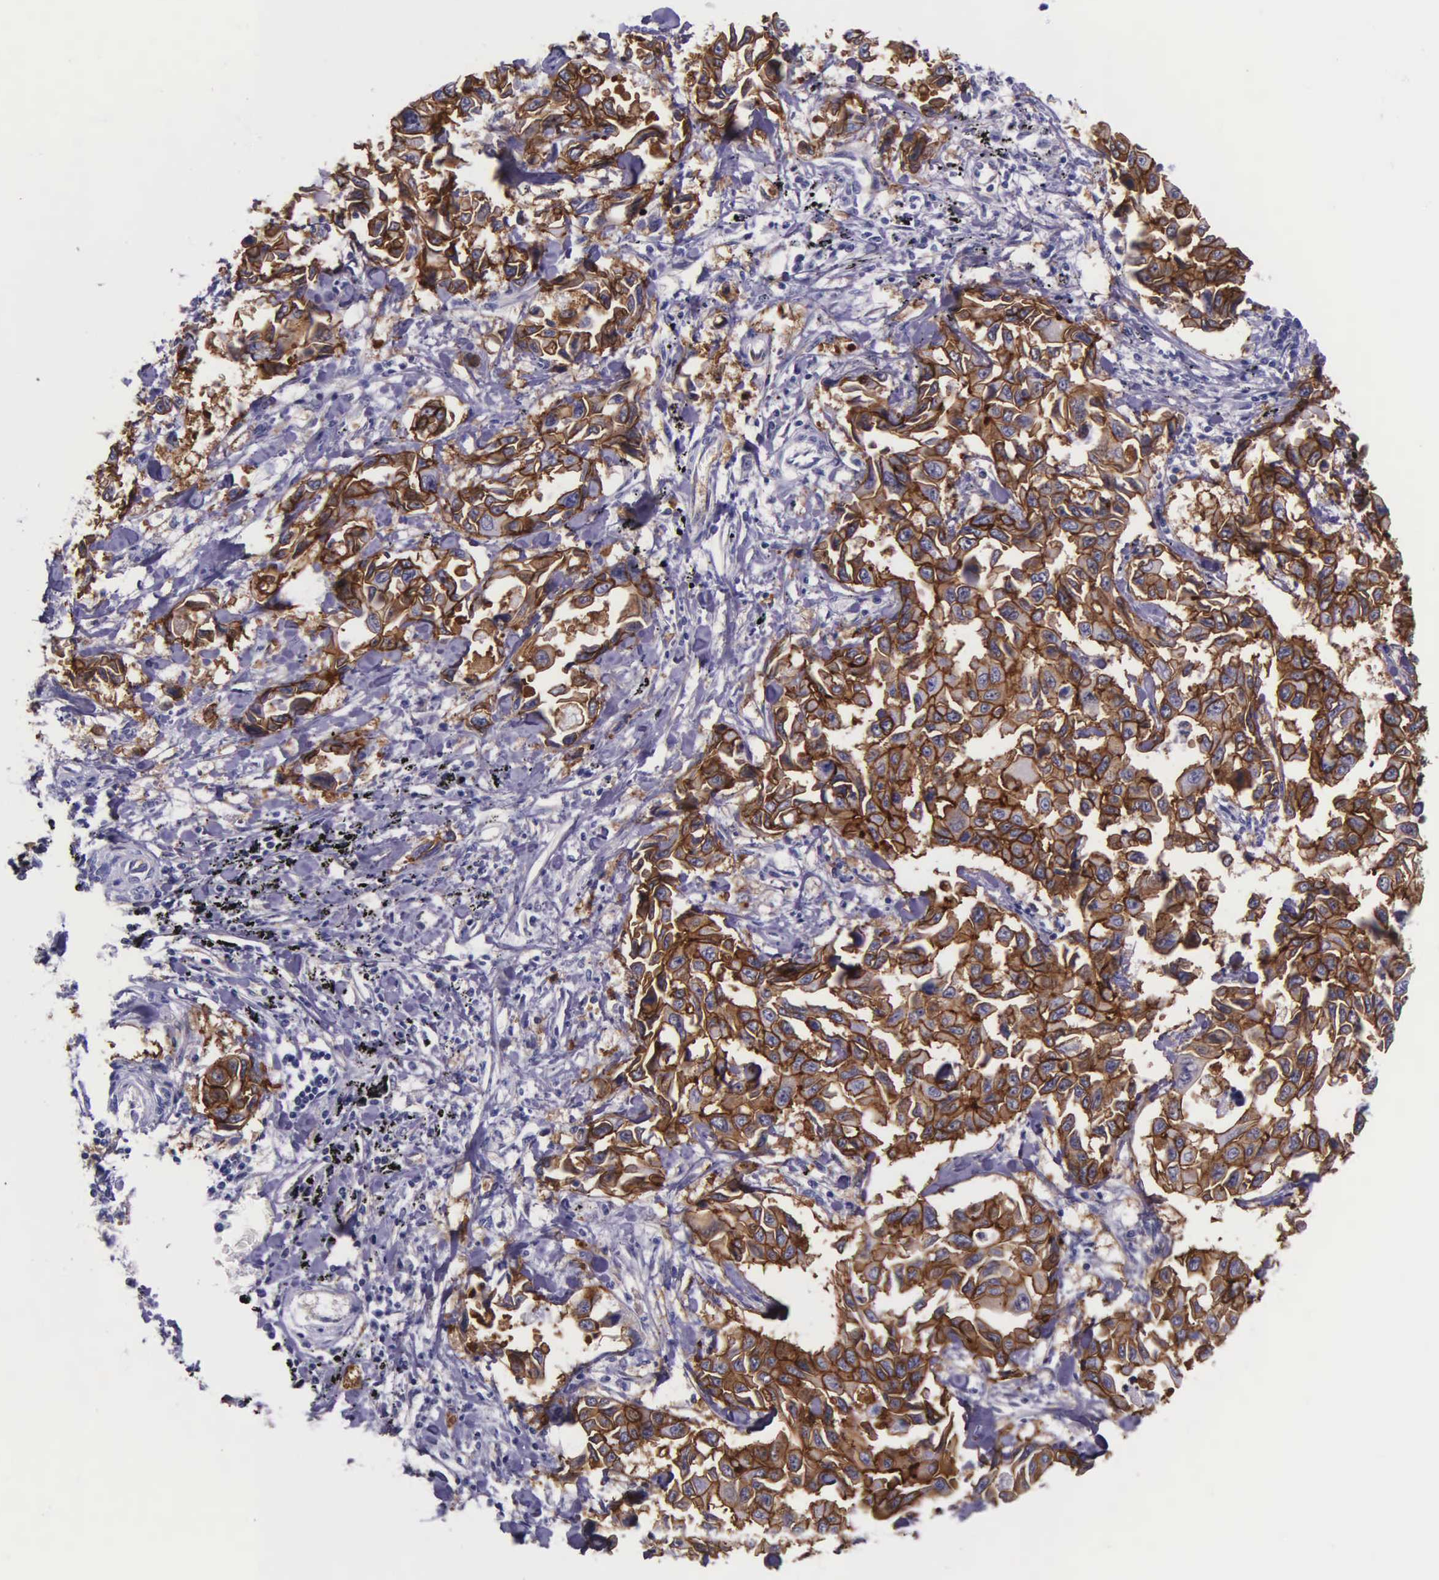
{"staining": {"intensity": "strong", "quantity": ">75%", "location": "cytoplasmic/membranous"}, "tissue": "lung cancer", "cell_type": "Tumor cells", "image_type": "cancer", "snomed": [{"axis": "morphology", "description": "Adenocarcinoma, NOS"}, {"axis": "topography", "description": "Lung"}], "caption": "Protein expression analysis of lung cancer exhibits strong cytoplasmic/membranous positivity in approximately >75% of tumor cells. (DAB IHC, brown staining for protein, blue staining for nuclei).", "gene": "AHNAK2", "patient": {"sex": "male", "age": 64}}